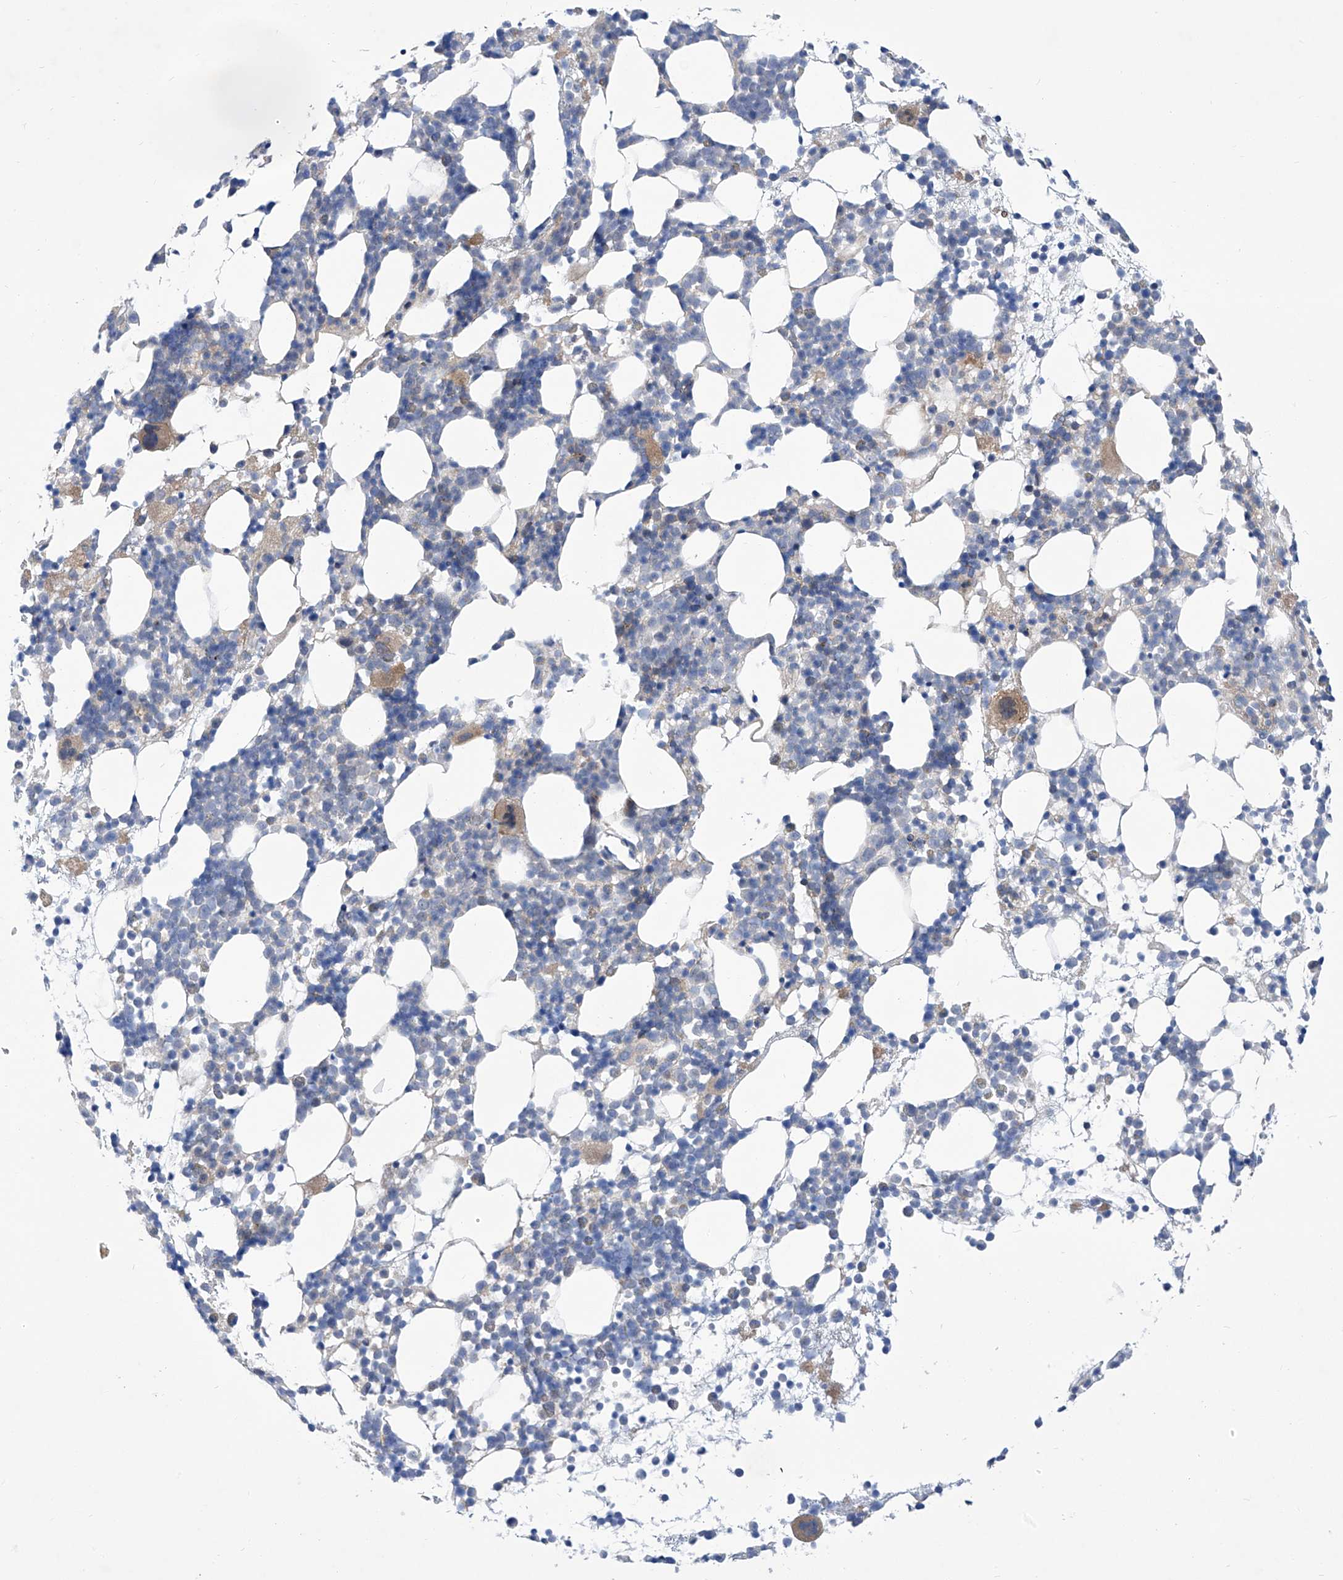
{"staining": {"intensity": "moderate", "quantity": "<25%", "location": "cytoplasmic/membranous"}, "tissue": "bone marrow", "cell_type": "Hematopoietic cells", "image_type": "normal", "snomed": [{"axis": "morphology", "description": "Normal tissue, NOS"}, {"axis": "topography", "description": "Bone marrow"}], "caption": "Immunohistochemistry histopathology image of unremarkable bone marrow: human bone marrow stained using IHC demonstrates low levels of moderate protein expression localized specifically in the cytoplasmic/membranous of hematopoietic cells, appearing as a cytoplasmic/membranous brown color.", "gene": "SRBD1", "patient": {"sex": "female", "age": 57}}